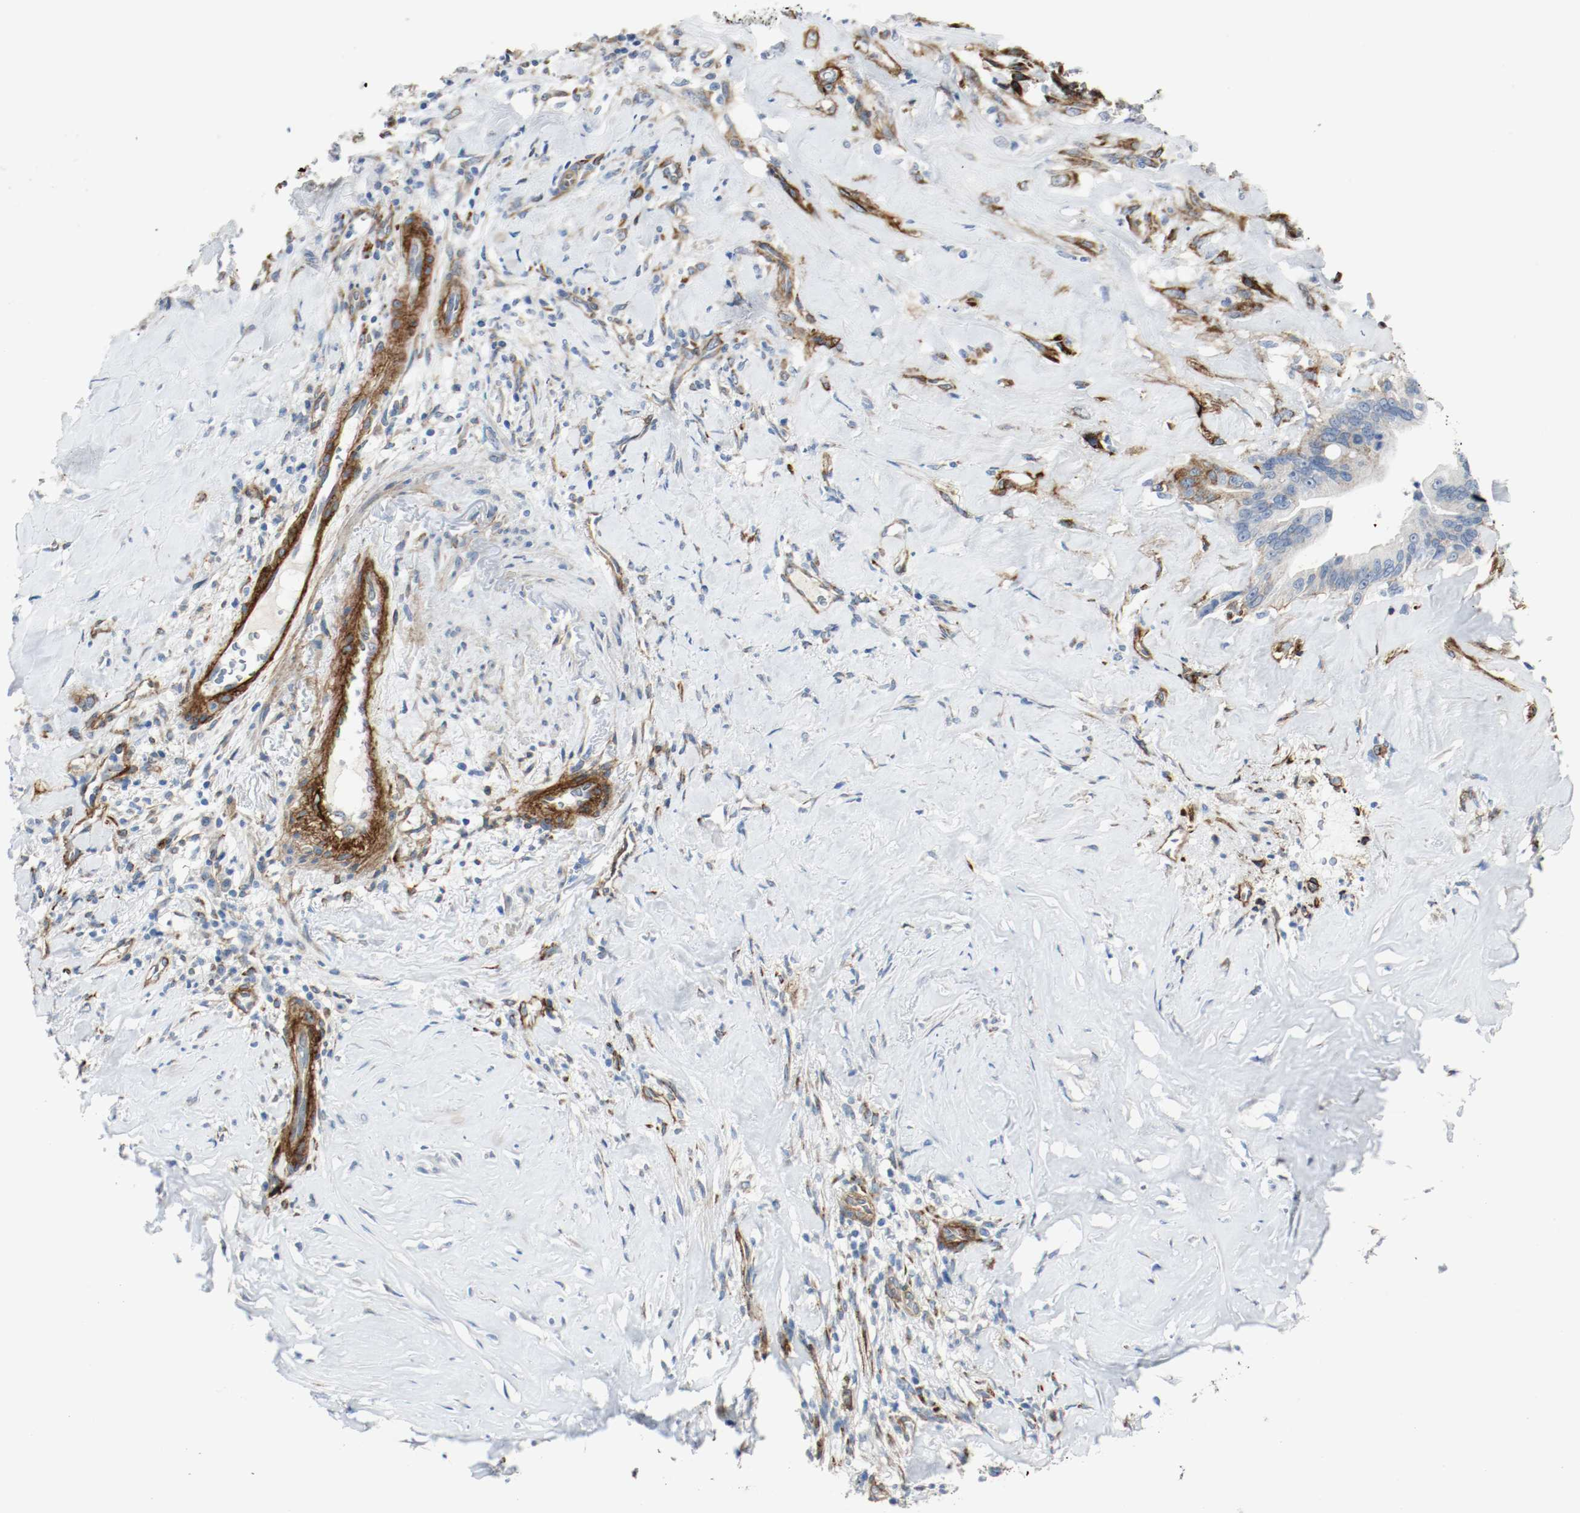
{"staining": {"intensity": "negative", "quantity": "none", "location": "none"}, "tissue": "liver cancer", "cell_type": "Tumor cells", "image_type": "cancer", "snomed": [{"axis": "morphology", "description": "Cholangiocarcinoma"}, {"axis": "topography", "description": "Liver"}], "caption": "This micrograph is of liver cholangiocarcinoma stained with IHC to label a protein in brown with the nuclei are counter-stained blue. There is no staining in tumor cells. (DAB (3,3'-diaminobenzidine) IHC, high magnification).", "gene": "LAMB1", "patient": {"sex": "female", "age": 67}}